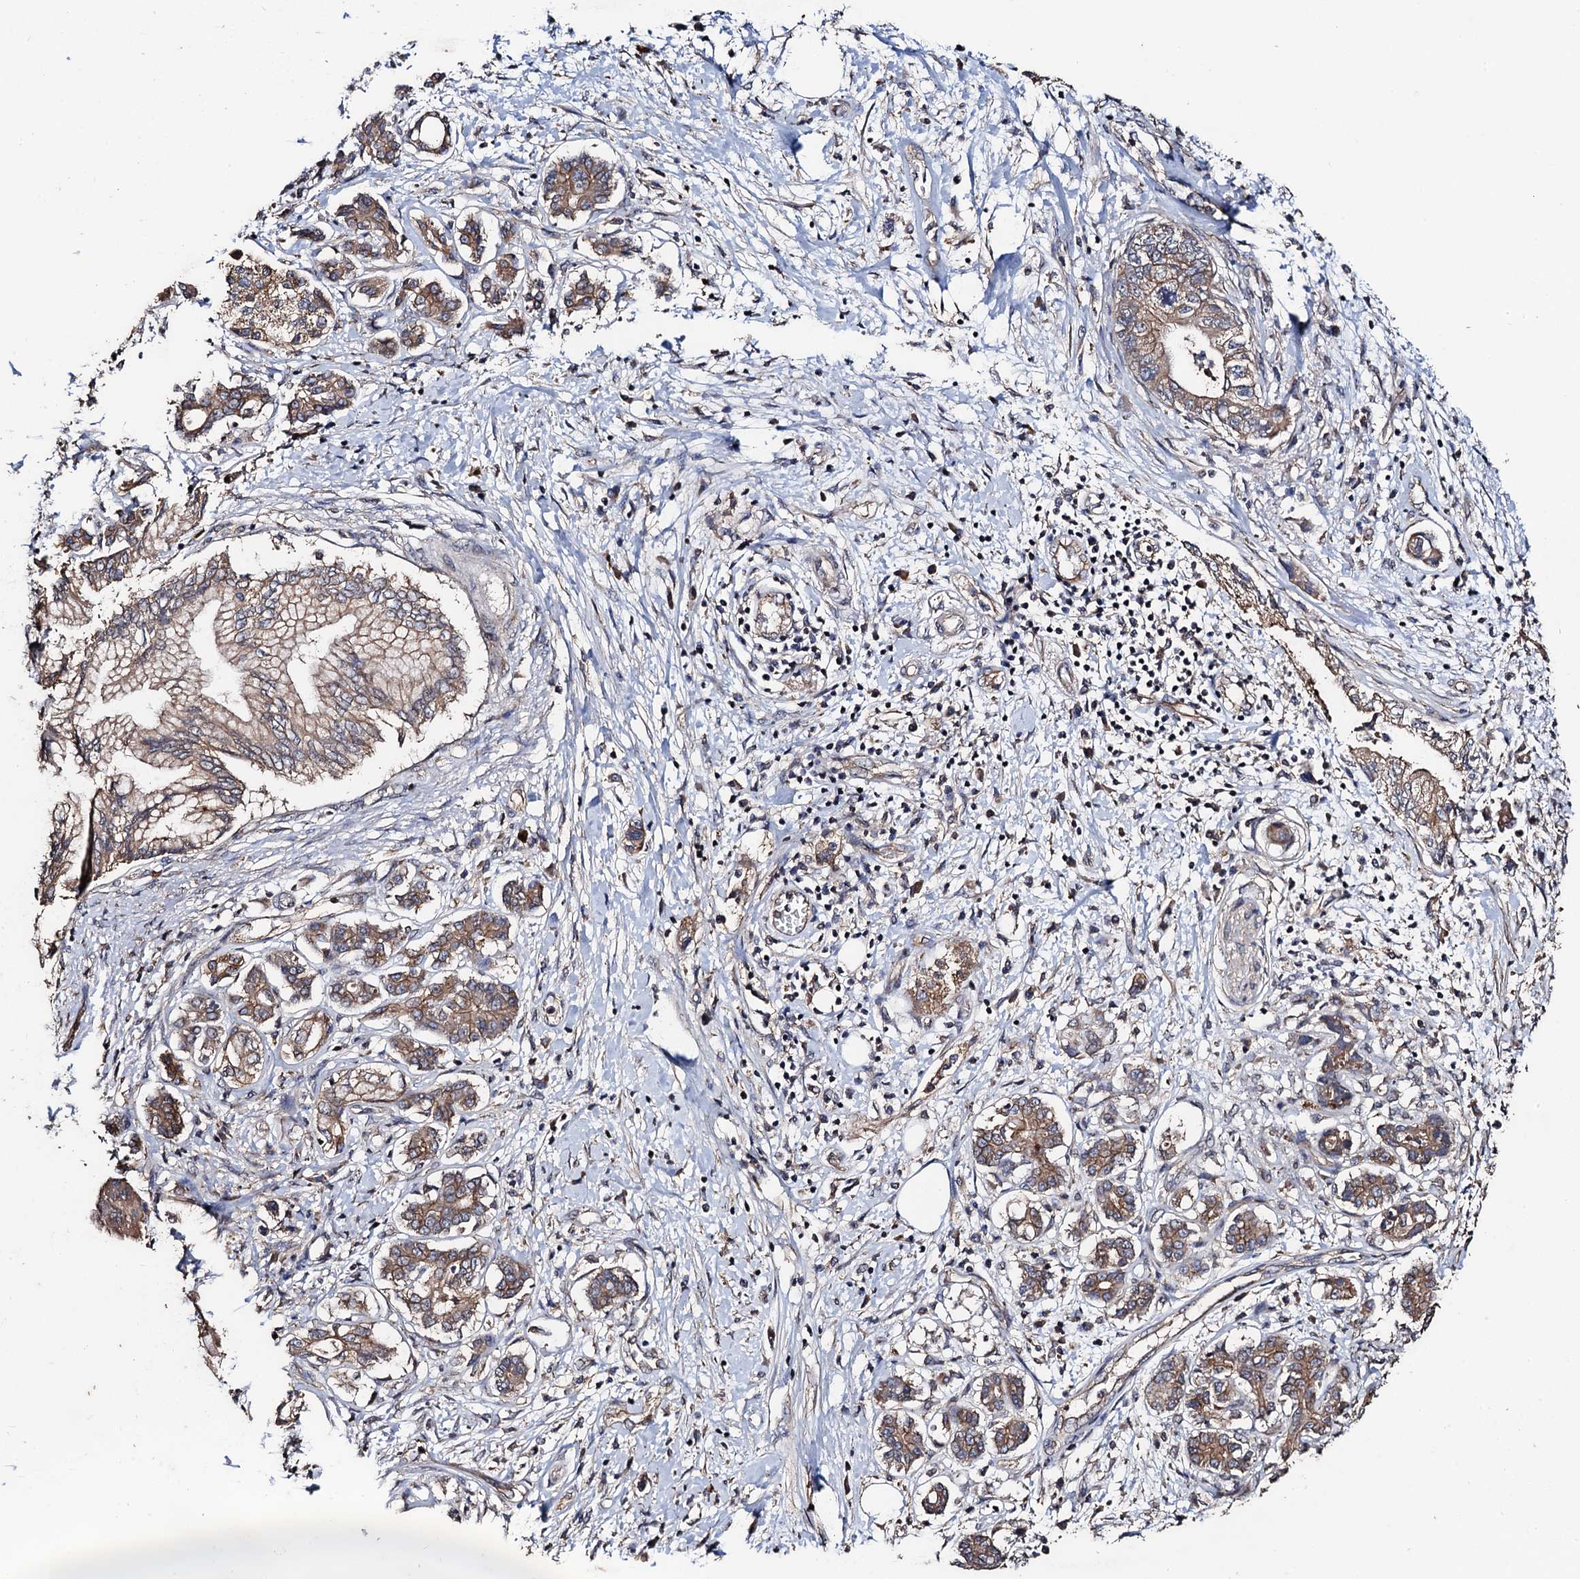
{"staining": {"intensity": "moderate", "quantity": ">75%", "location": "cytoplasmic/membranous"}, "tissue": "pancreatic cancer", "cell_type": "Tumor cells", "image_type": "cancer", "snomed": [{"axis": "morphology", "description": "Adenocarcinoma, NOS"}, {"axis": "topography", "description": "Pancreas"}], "caption": "Pancreatic cancer (adenocarcinoma) stained with IHC displays moderate cytoplasmic/membranous expression in about >75% of tumor cells. (DAB IHC with brightfield microscopy, high magnification).", "gene": "PPTC7", "patient": {"sex": "female", "age": 73}}